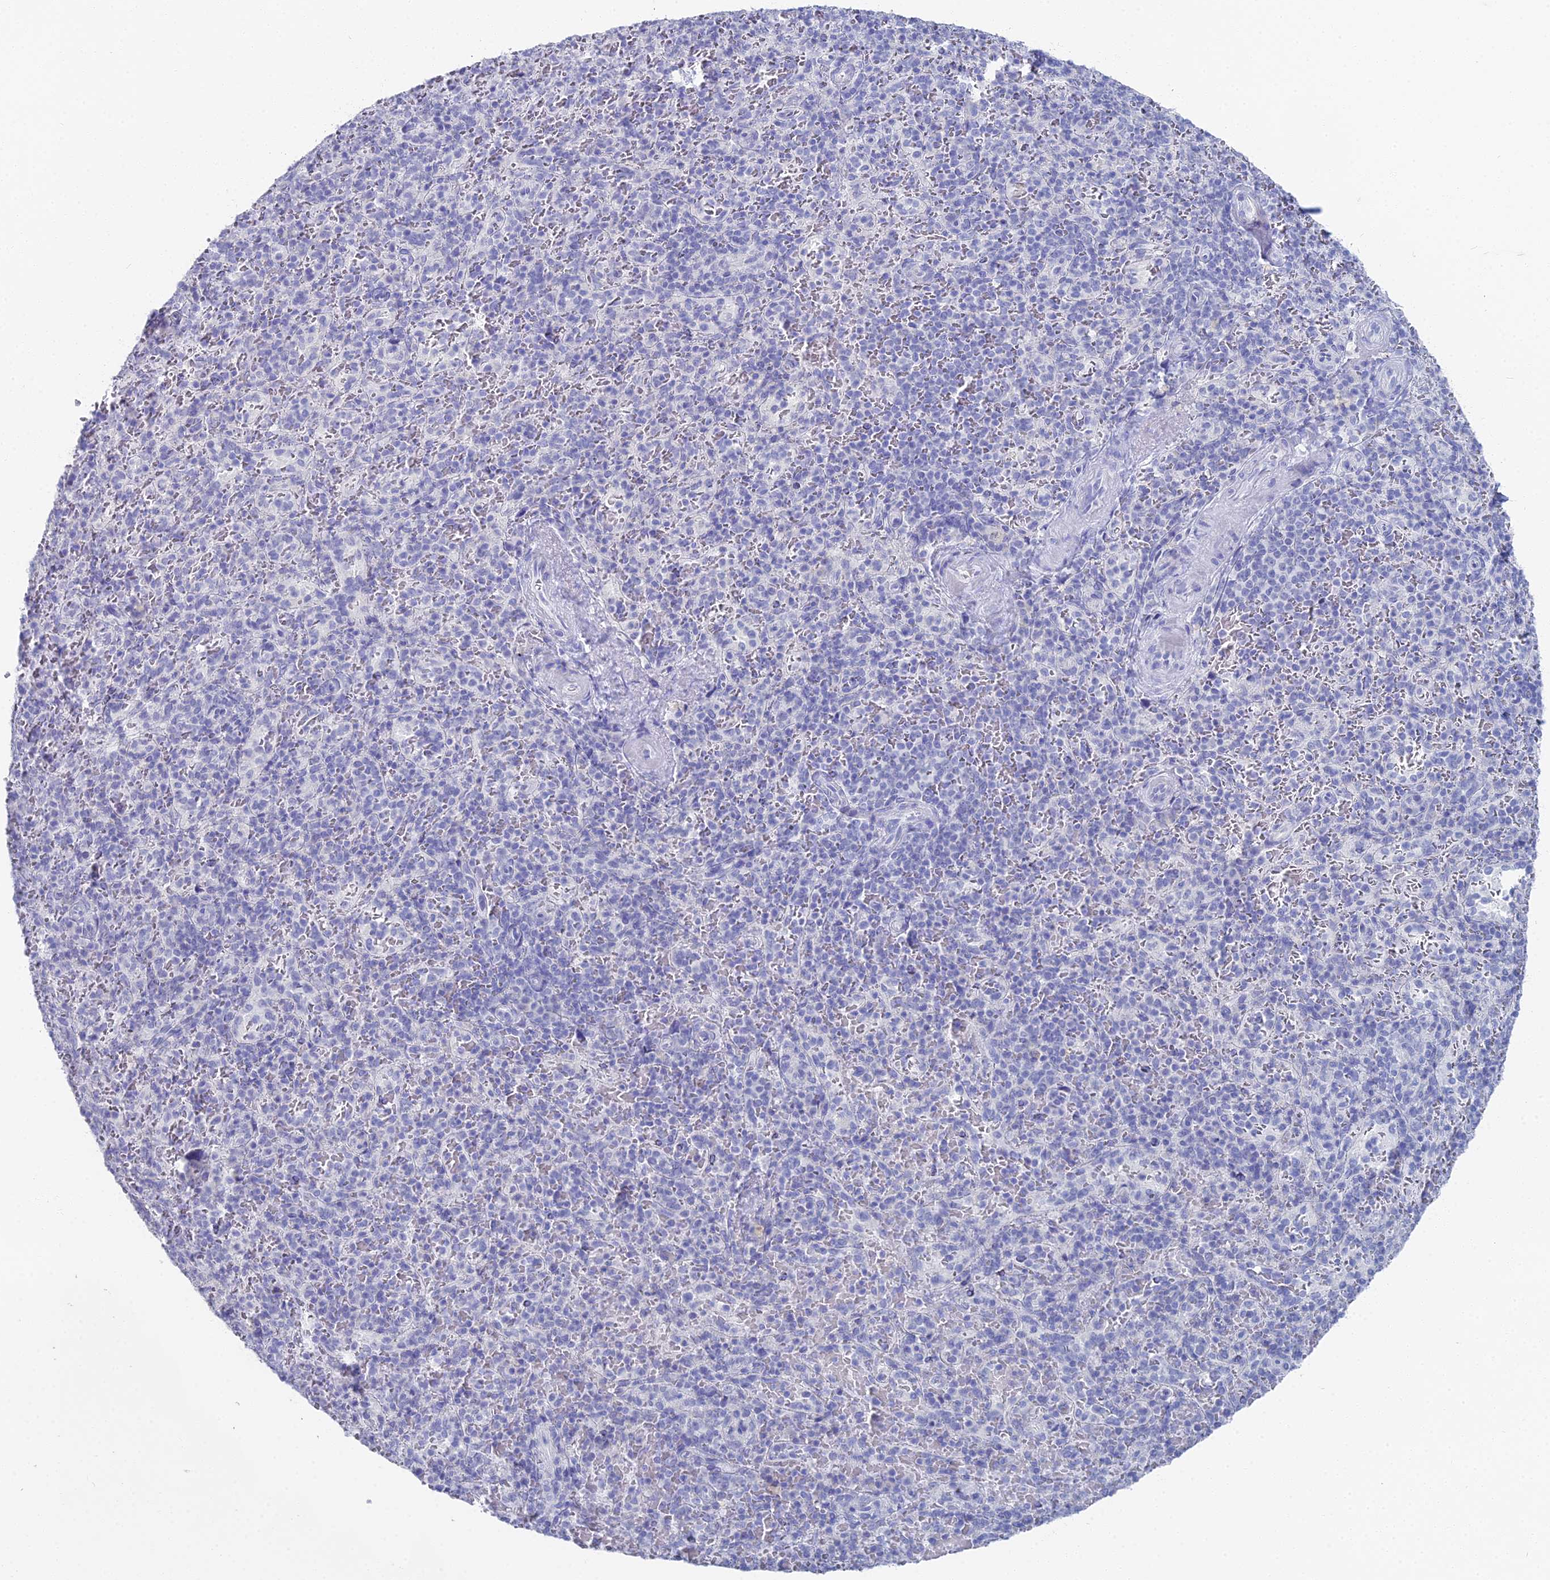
{"staining": {"intensity": "negative", "quantity": "none", "location": "none"}, "tissue": "spleen", "cell_type": "Cells in red pulp", "image_type": "normal", "snomed": [{"axis": "morphology", "description": "Normal tissue, NOS"}, {"axis": "topography", "description": "Spleen"}], "caption": "Immunohistochemistry (IHC) of benign human spleen shows no positivity in cells in red pulp.", "gene": "ALPP", "patient": {"sex": "male", "age": 82}}